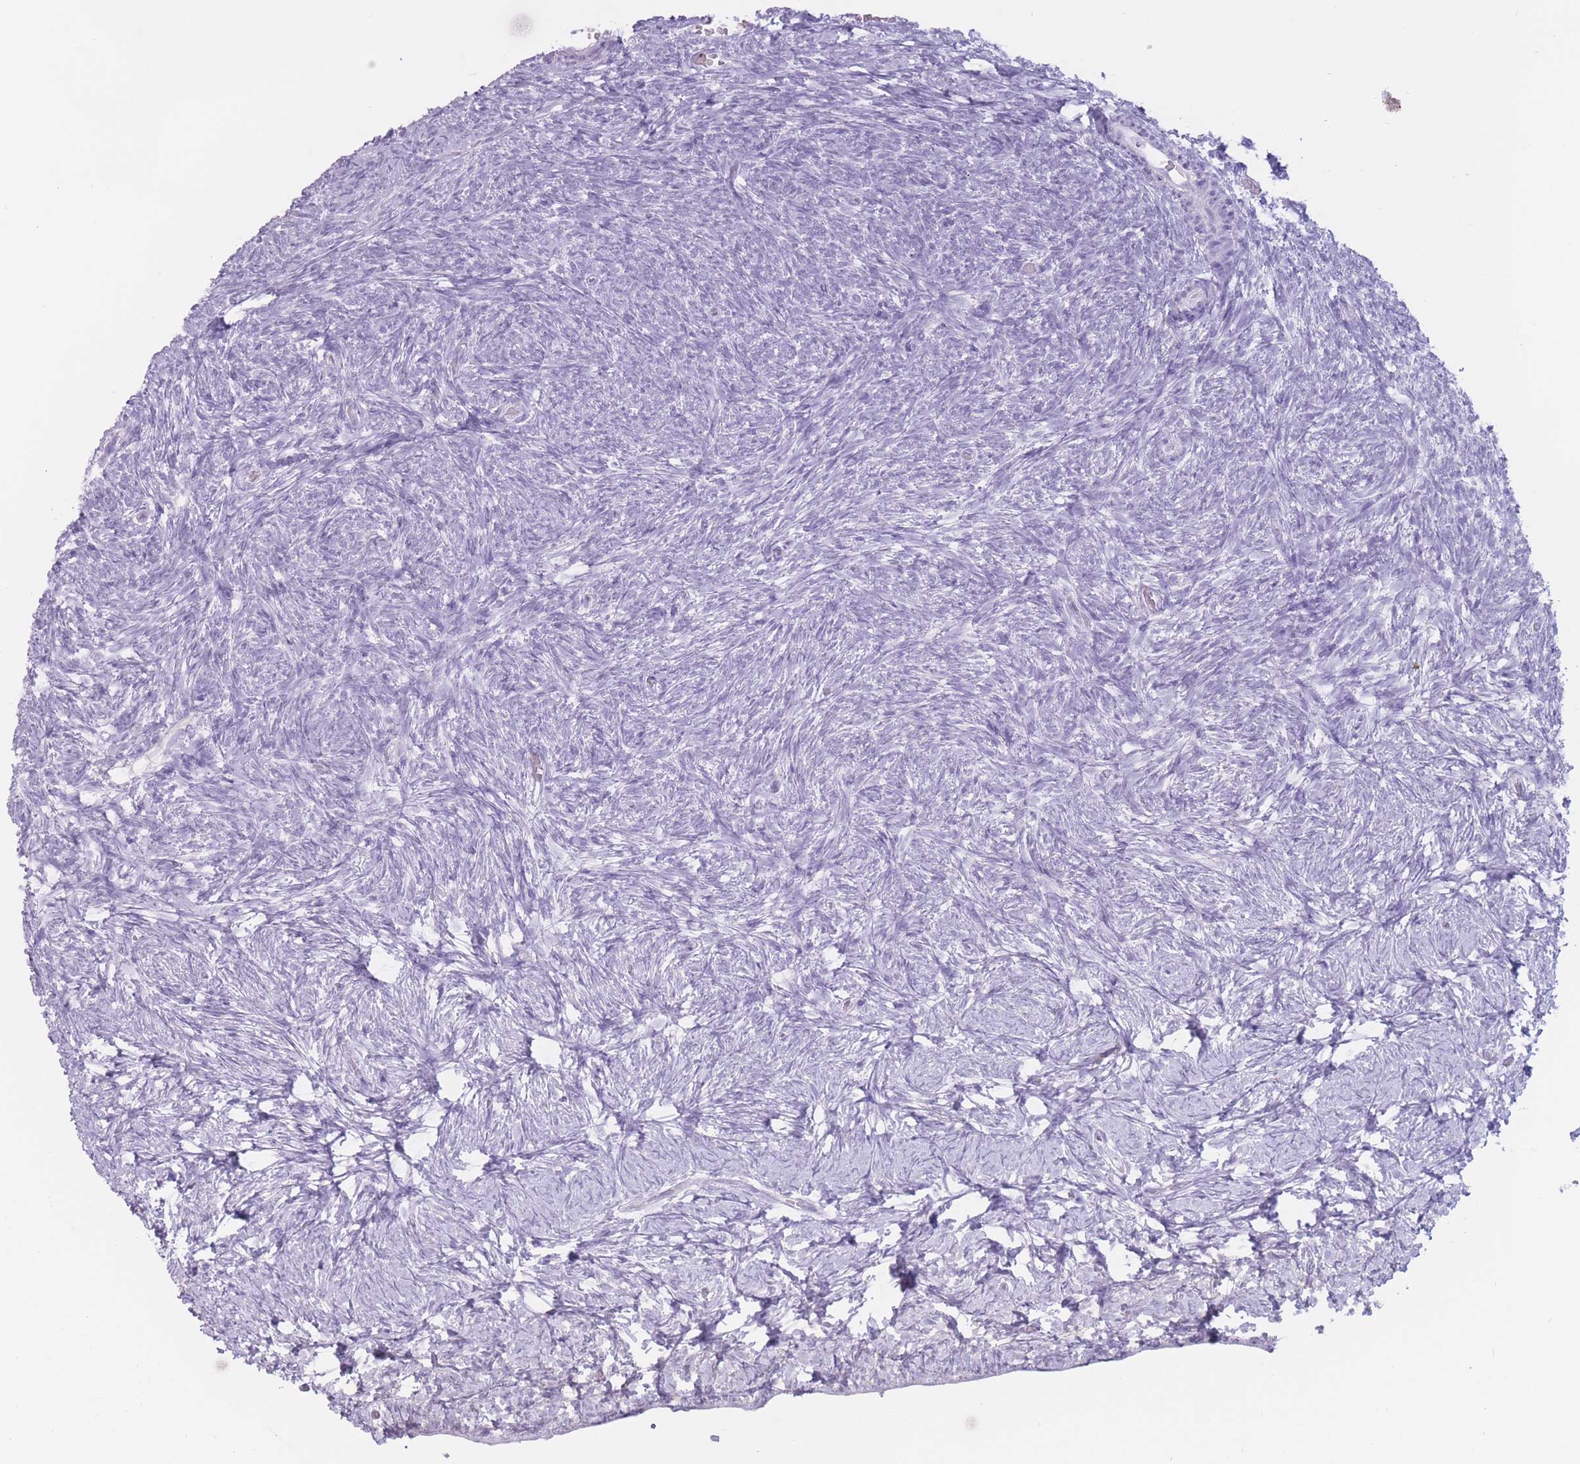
{"staining": {"intensity": "negative", "quantity": "none", "location": "none"}, "tissue": "ovary", "cell_type": "Ovarian stroma cells", "image_type": "normal", "snomed": [{"axis": "morphology", "description": "Normal tissue, NOS"}, {"axis": "topography", "description": "Ovary"}], "caption": "High magnification brightfield microscopy of normal ovary stained with DAB (brown) and counterstained with hematoxylin (blue): ovarian stroma cells show no significant staining. (Stains: DAB immunohistochemistry (IHC) with hematoxylin counter stain, Microscopy: brightfield microscopy at high magnification).", "gene": "PNMA3", "patient": {"sex": "female", "age": 39}}